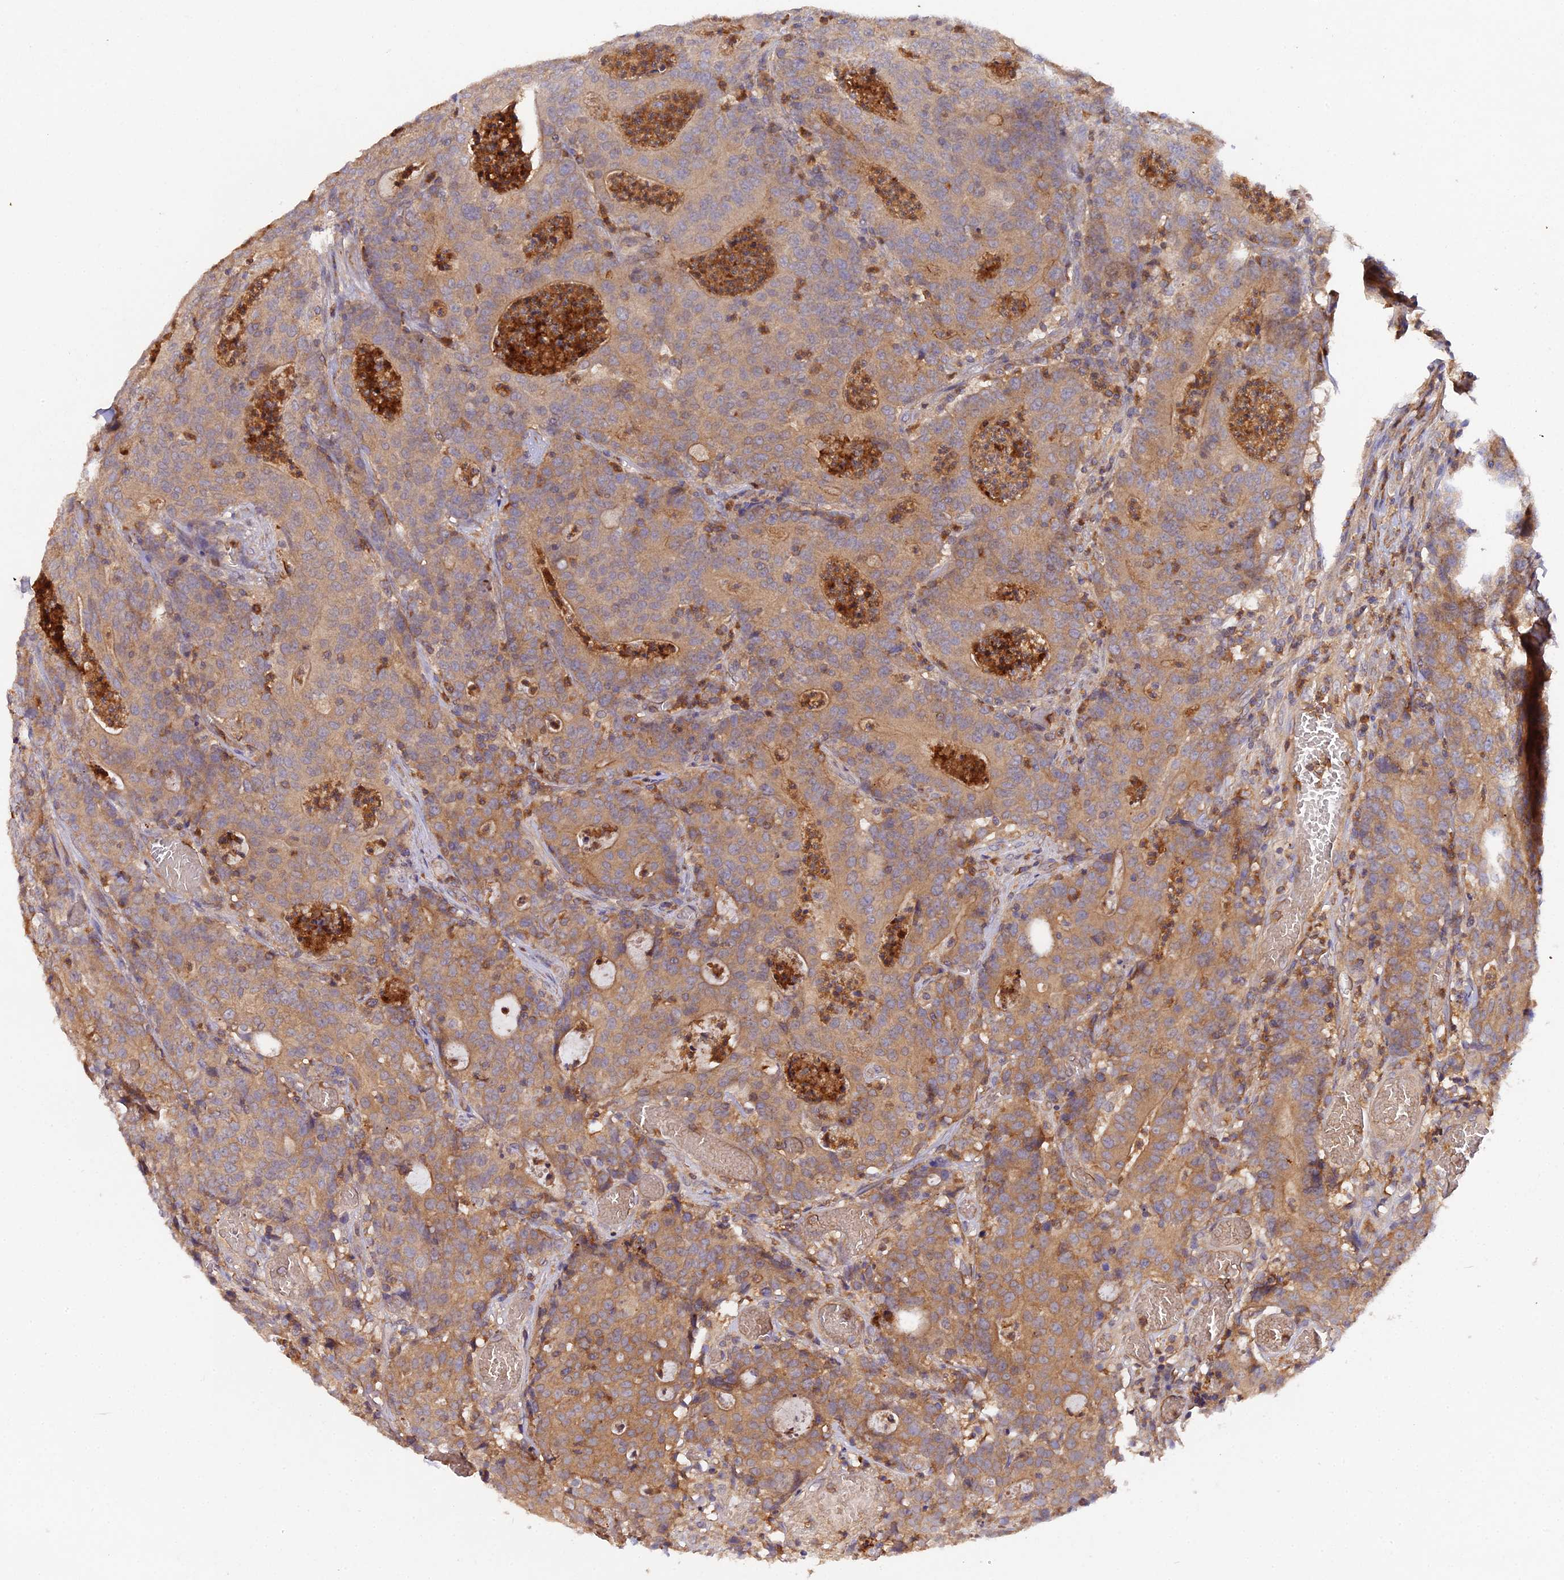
{"staining": {"intensity": "weak", "quantity": ">75%", "location": "cytoplasmic/membranous"}, "tissue": "colorectal cancer", "cell_type": "Tumor cells", "image_type": "cancer", "snomed": [{"axis": "morphology", "description": "Adenocarcinoma, NOS"}, {"axis": "topography", "description": "Colon"}], "caption": "An IHC histopathology image of tumor tissue is shown. Protein staining in brown labels weak cytoplasmic/membranous positivity in colorectal adenocarcinoma within tumor cells.", "gene": "TRIM26", "patient": {"sex": "male", "age": 83}}